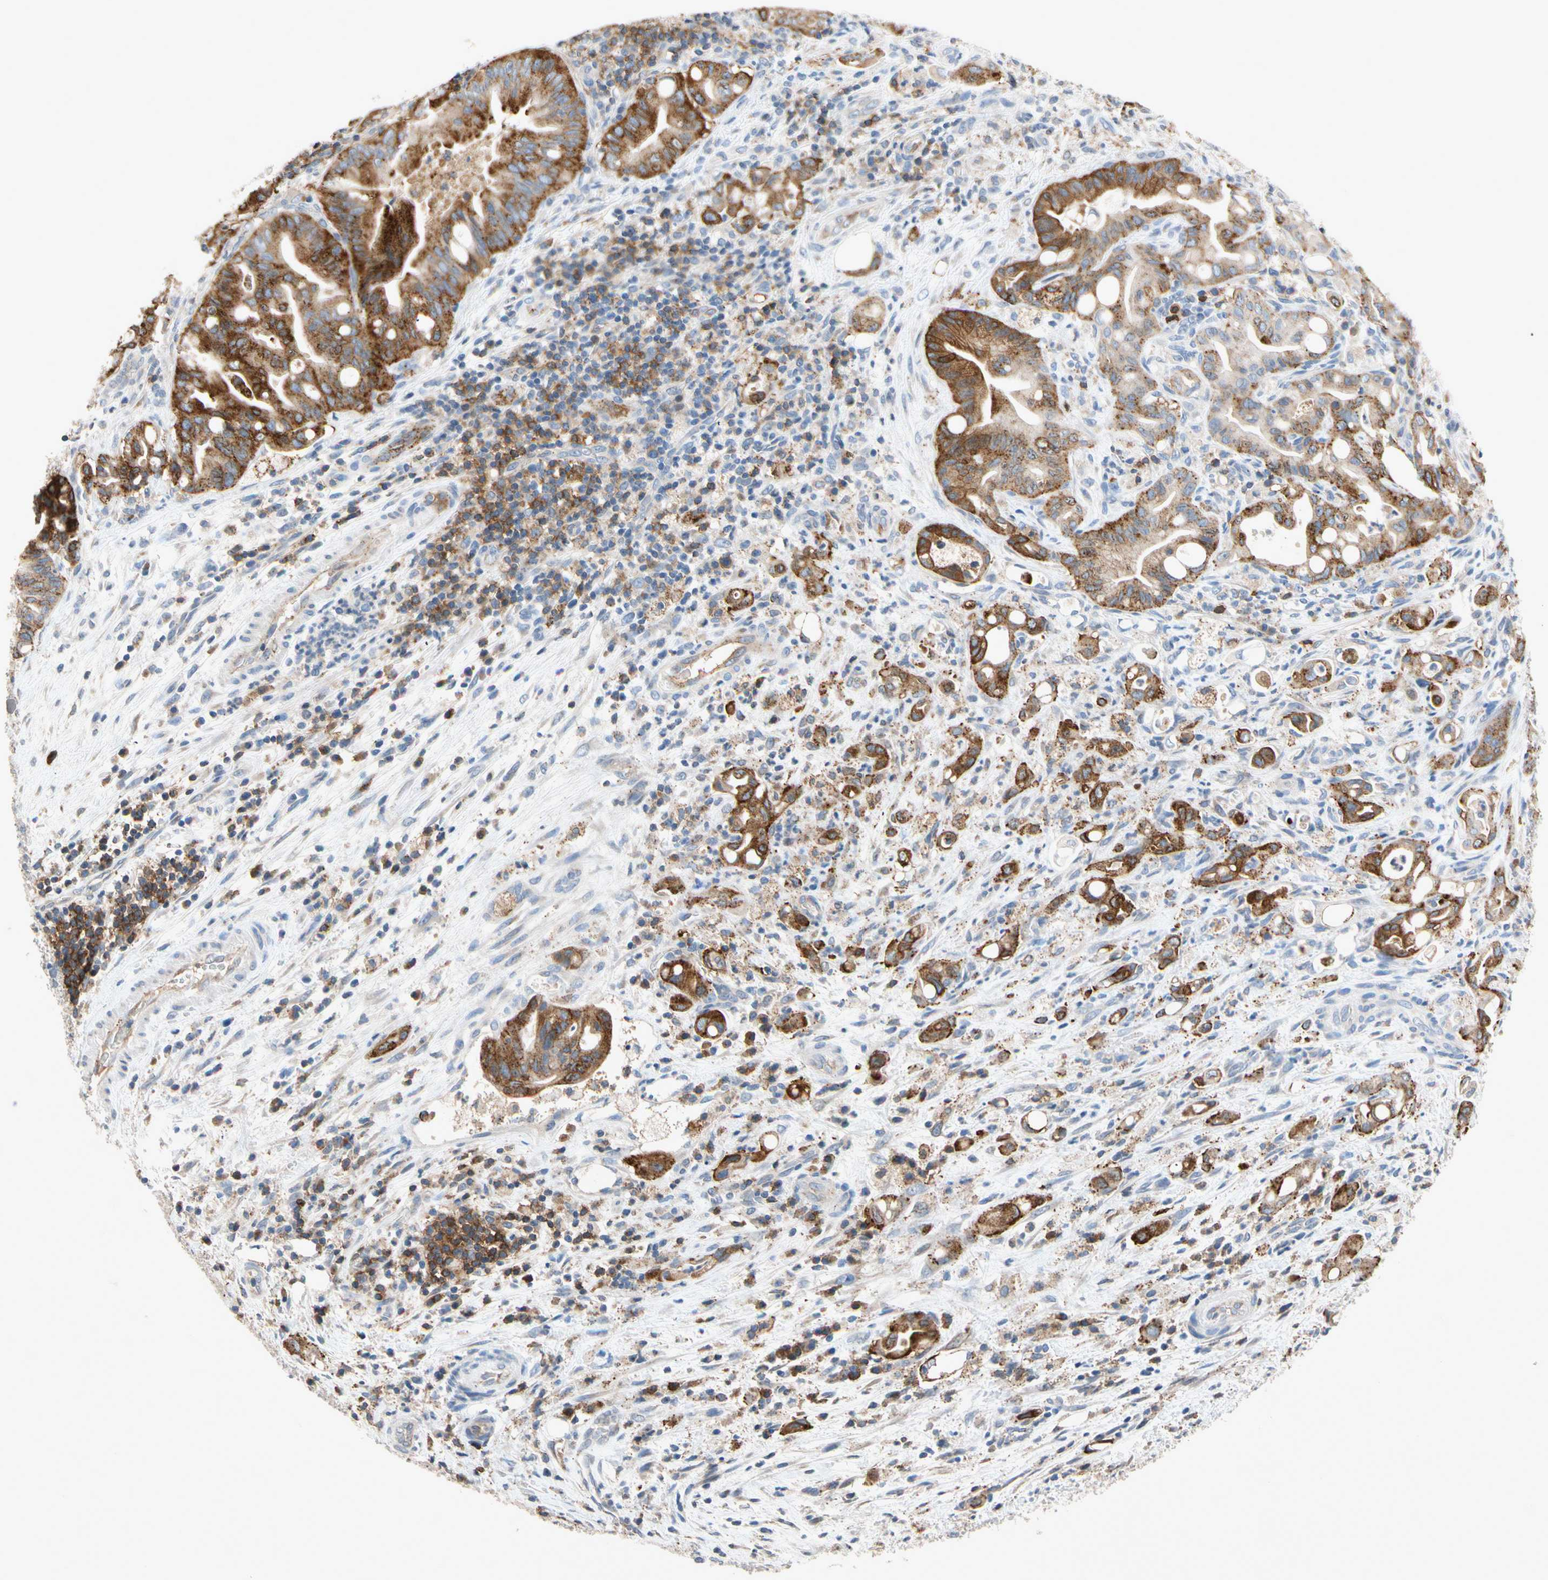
{"staining": {"intensity": "strong", "quantity": ">75%", "location": "cytoplasmic/membranous"}, "tissue": "liver cancer", "cell_type": "Tumor cells", "image_type": "cancer", "snomed": [{"axis": "morphology", "description": "Cholangiocarcinoma"}, {"axis": "topography", "description": "Liver"}], "caption": "Protein expression analysis of human liver cholangiocarcinoma reveals strong cytoplasmic/membranous expression in about >75% of tumor cells.", "gene": "NDFIP2", "patient": {"sex": "female", "age": 68}}